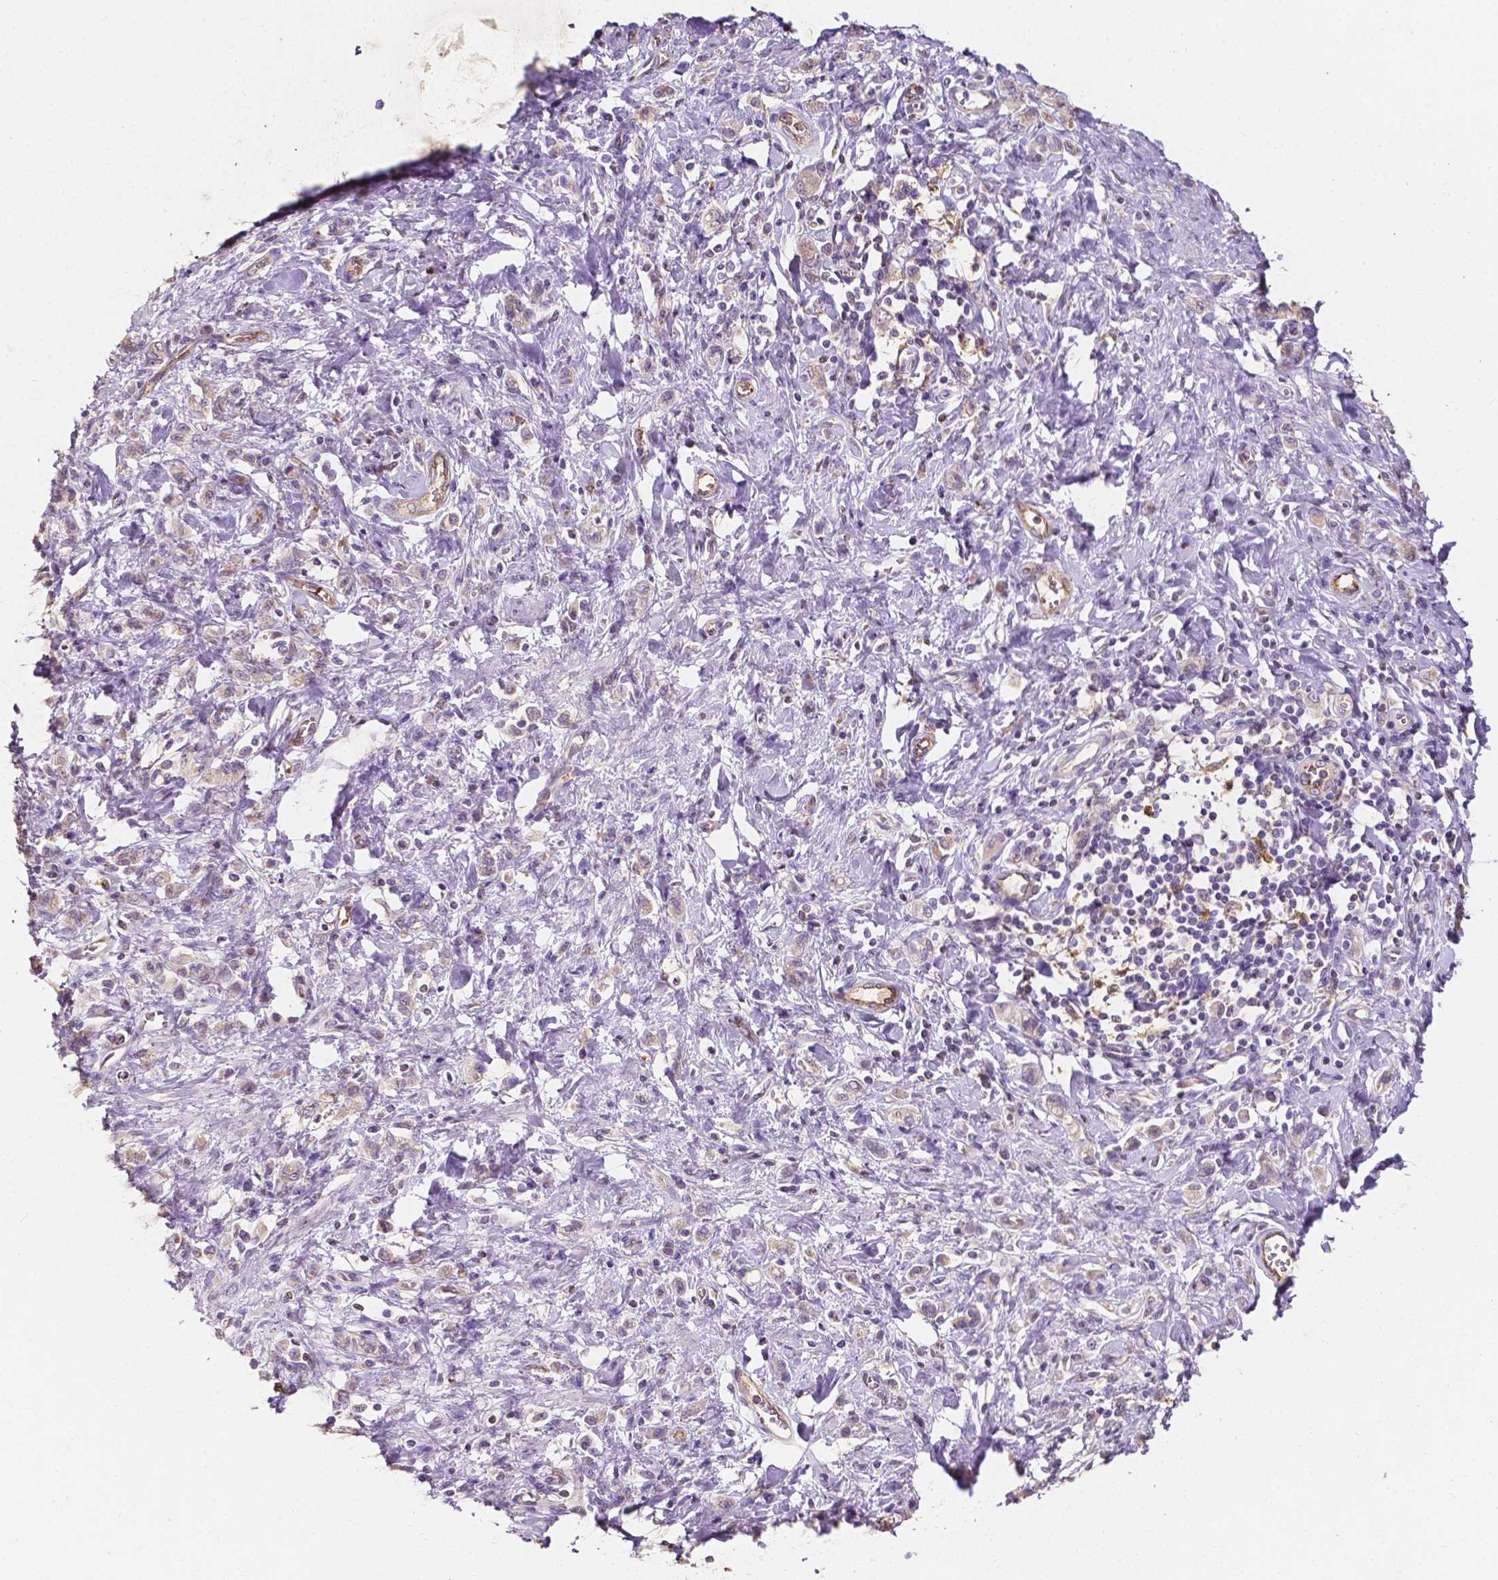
{"staining": {"intensity": "negative", "quantity": "none", "location": "none"}, "tissue": "stomach cancer", "cell_type": "Tumor cells", "image_type": "cancer", "snomed": [{"axis": "morphology", "description": "Adenocarcinoma, NOS"}, {"axis": "topography", "description": "Stomach"}], "caption": "Histopathology image shows no significant protein positivity in tumor cells of adenocarcinoma (stomach).", "gene": "SLC22A4", "patient": {"sex": "male", "age": 77}}